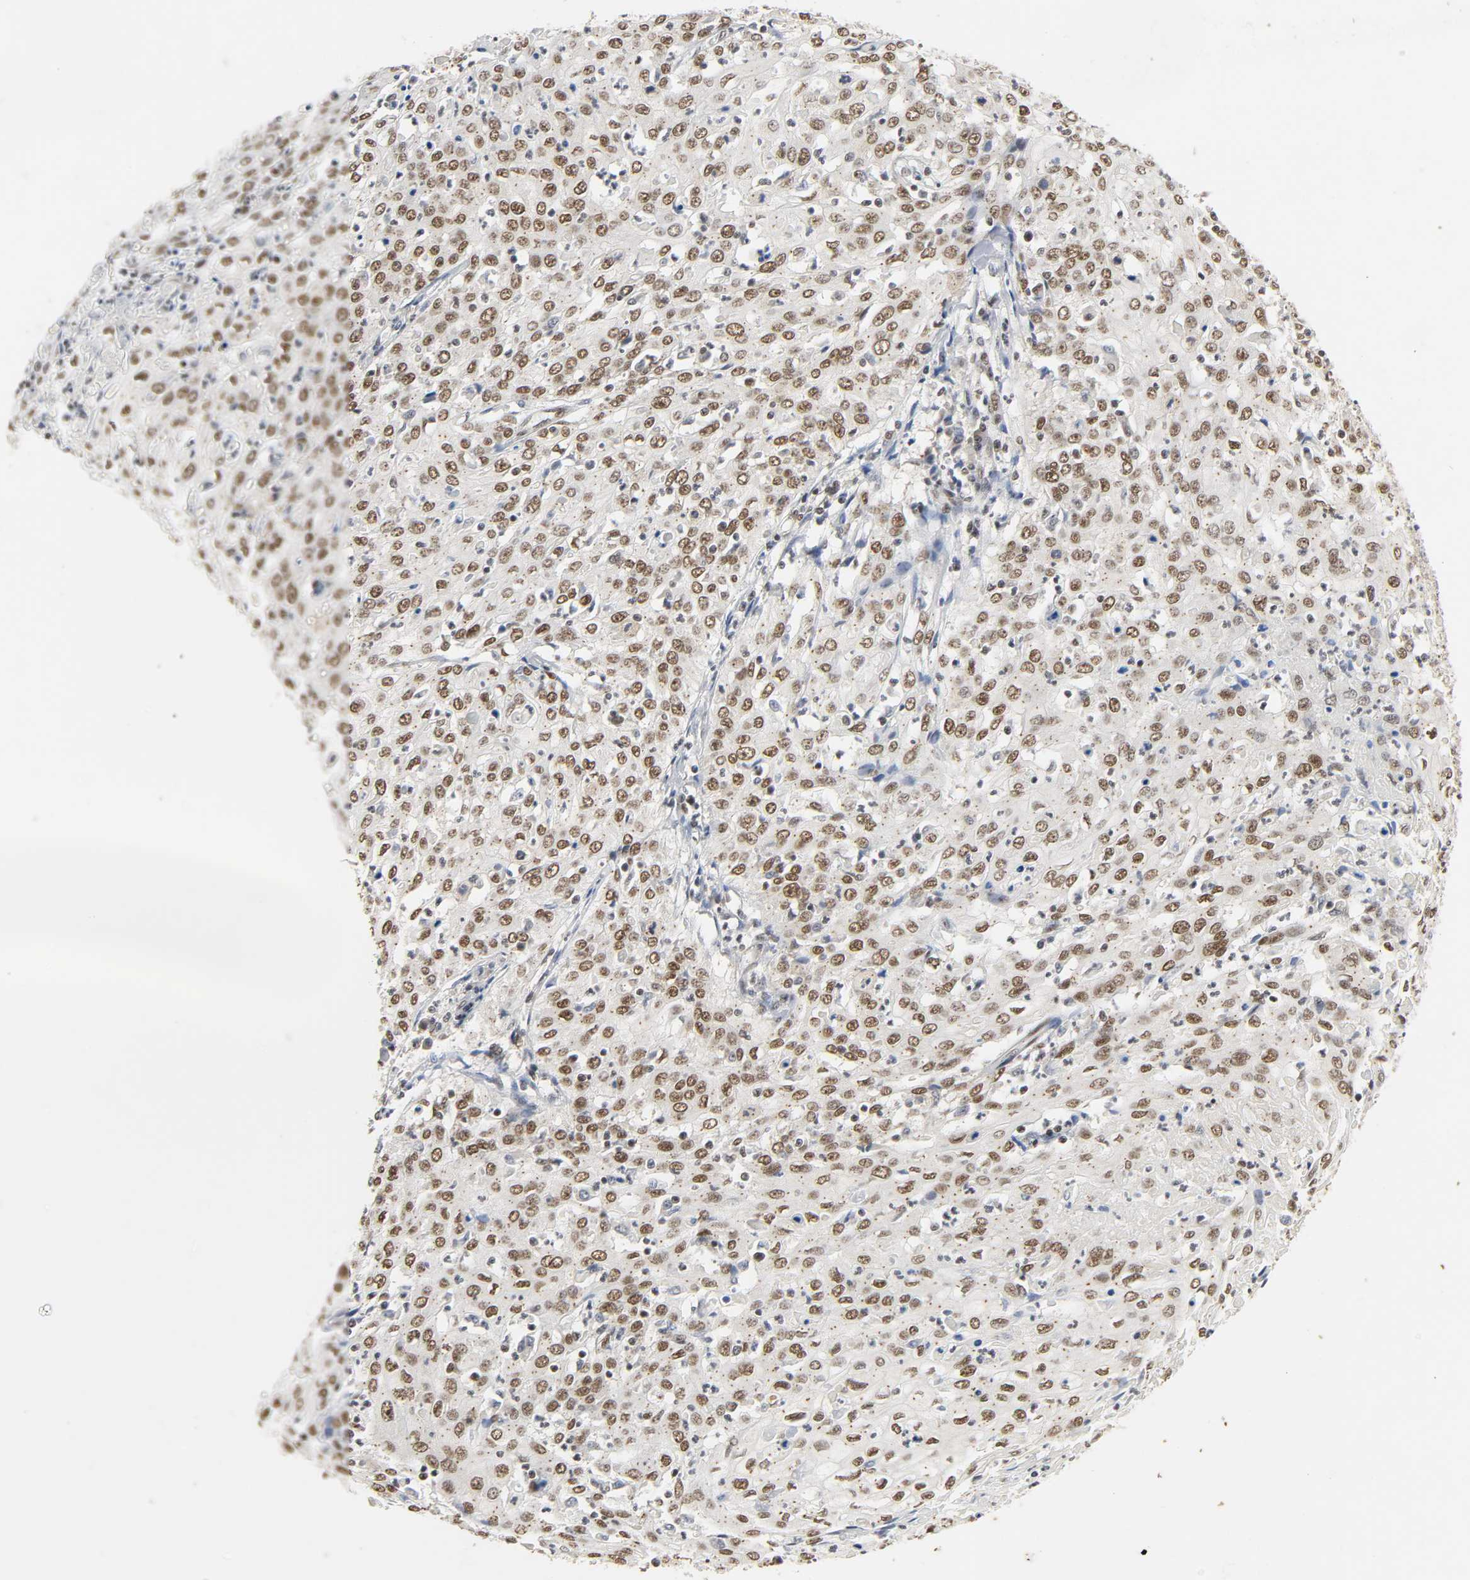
{"staining": {"intensity": "moderate", "quantity": ">75%", "location": "nuclear"}, "tissue": "cervical cancer", "cell_type": "Tumor cells", "image_type": "cancer", "snomed": [{"axis": "morphology", "description": "Squamous cell carcinoma, NOS"}, {"axis": "topography", "description": "Cervix"}], "caption": "Immunohistochemical staining of cervical cancer (squamous cell carcinoma) reveals medium levels of moderate nuclear positivity in about >75% of tumor cells.", "gene": "NCOA6", "patient": {"sex": "female", "age": 39}}